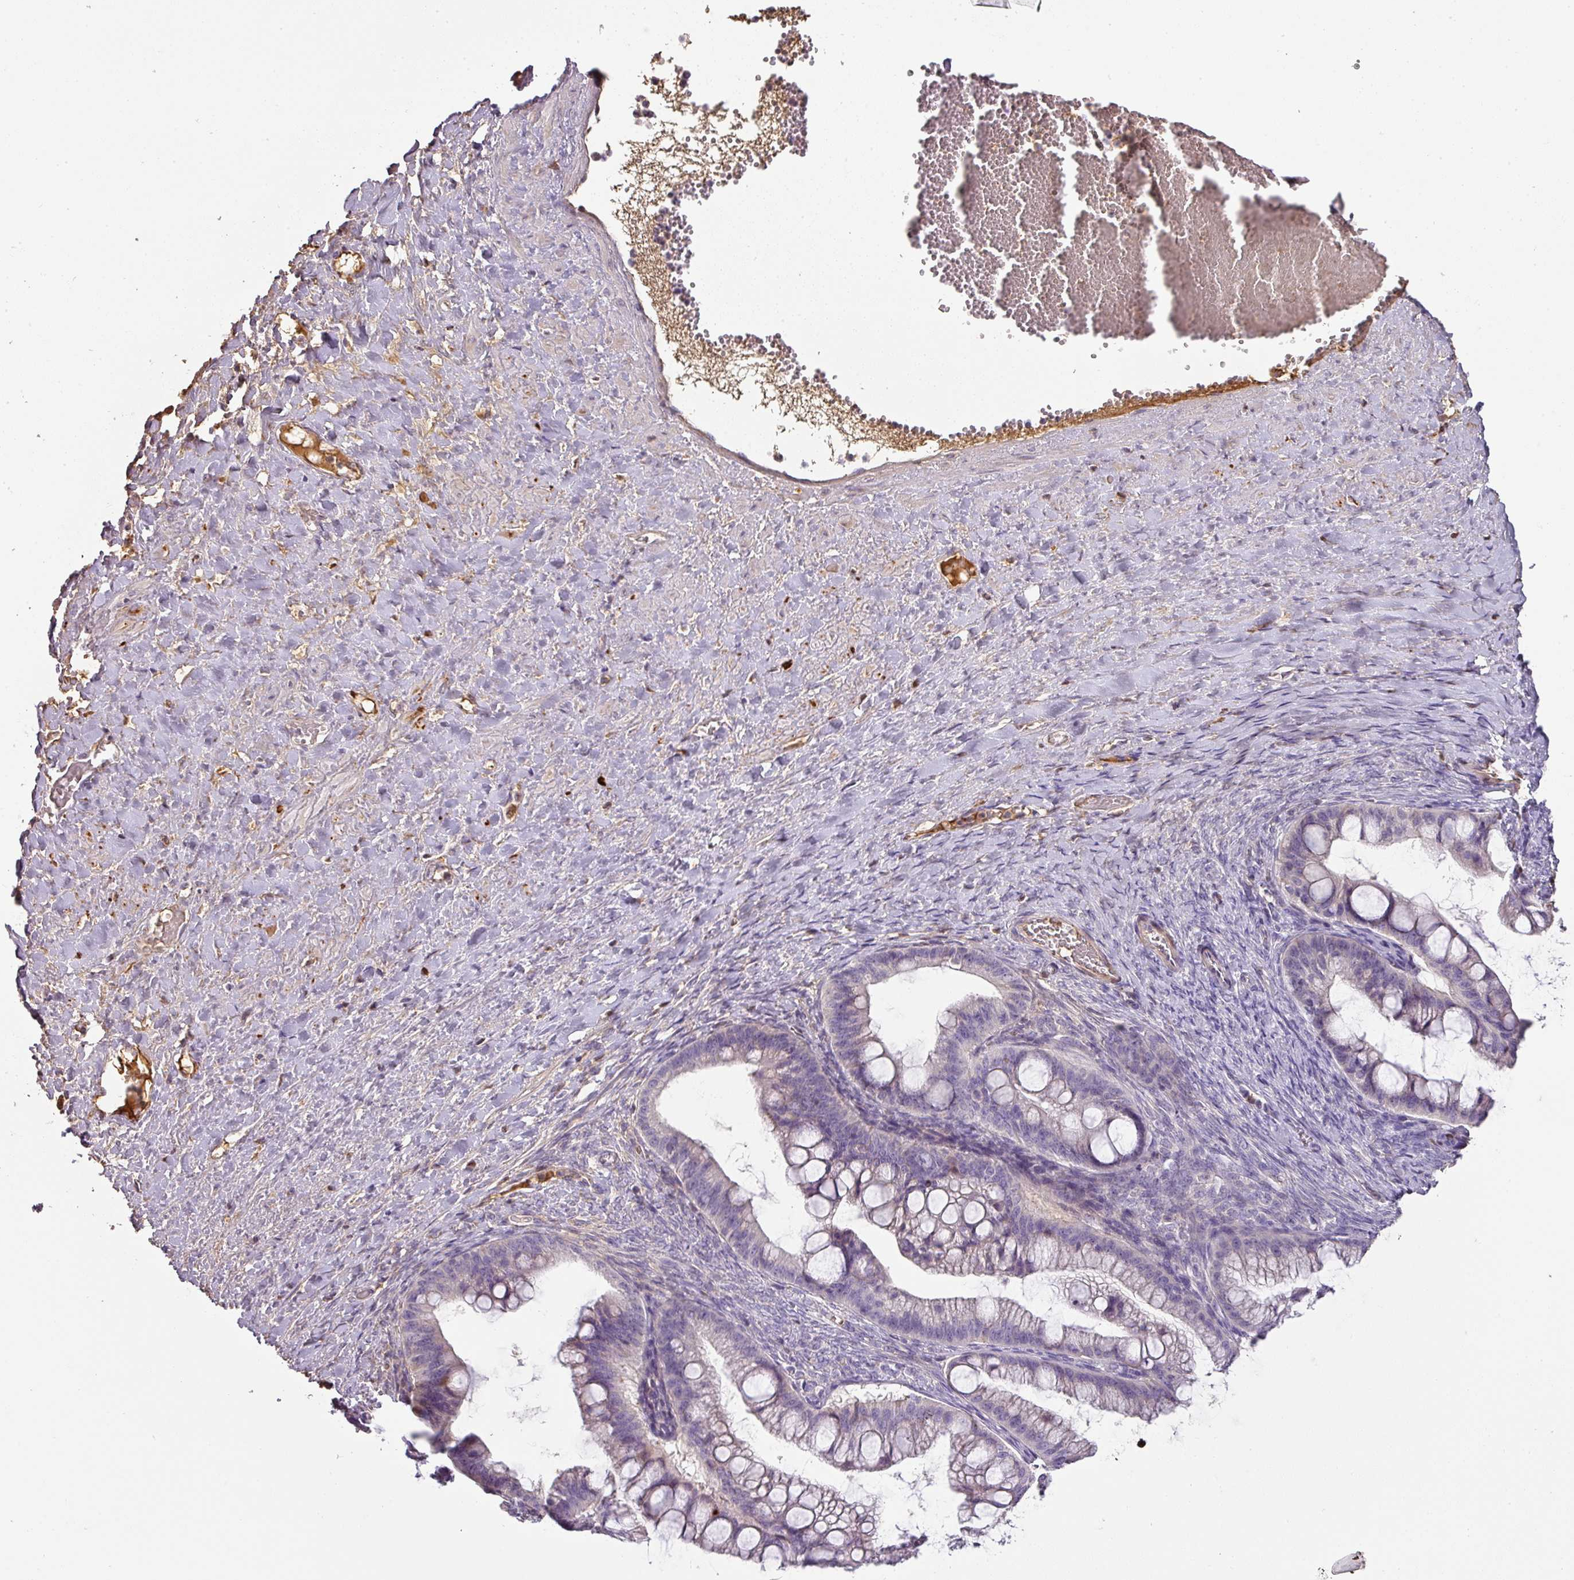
{"staining": {"intensity": "negative", "quantity": "none", "location": "none"}, "tissue": "ovarian cancer", "cell_type": "Tumor cells", "image_type": "cancer", "snomed": [{"axis": "morphology", "description": "Cystadenocarcinoma, mucinous, NOS"}, {"axis": "topography", "description": "Ovary"}], "caption": "A high-resolution histopathology image shows IHC staining of ovarian cancer, which reveals no significant staining in tumor cells. The staining was performed using DAB (3,3'-diaminobenzidine) to visualize the protein expression in brown, while the nuclei were stained in blue with hematoxylin (Magnification: 20x).", "gene": "CCZ1", "patient": {"sex": "female", "age": 73}}